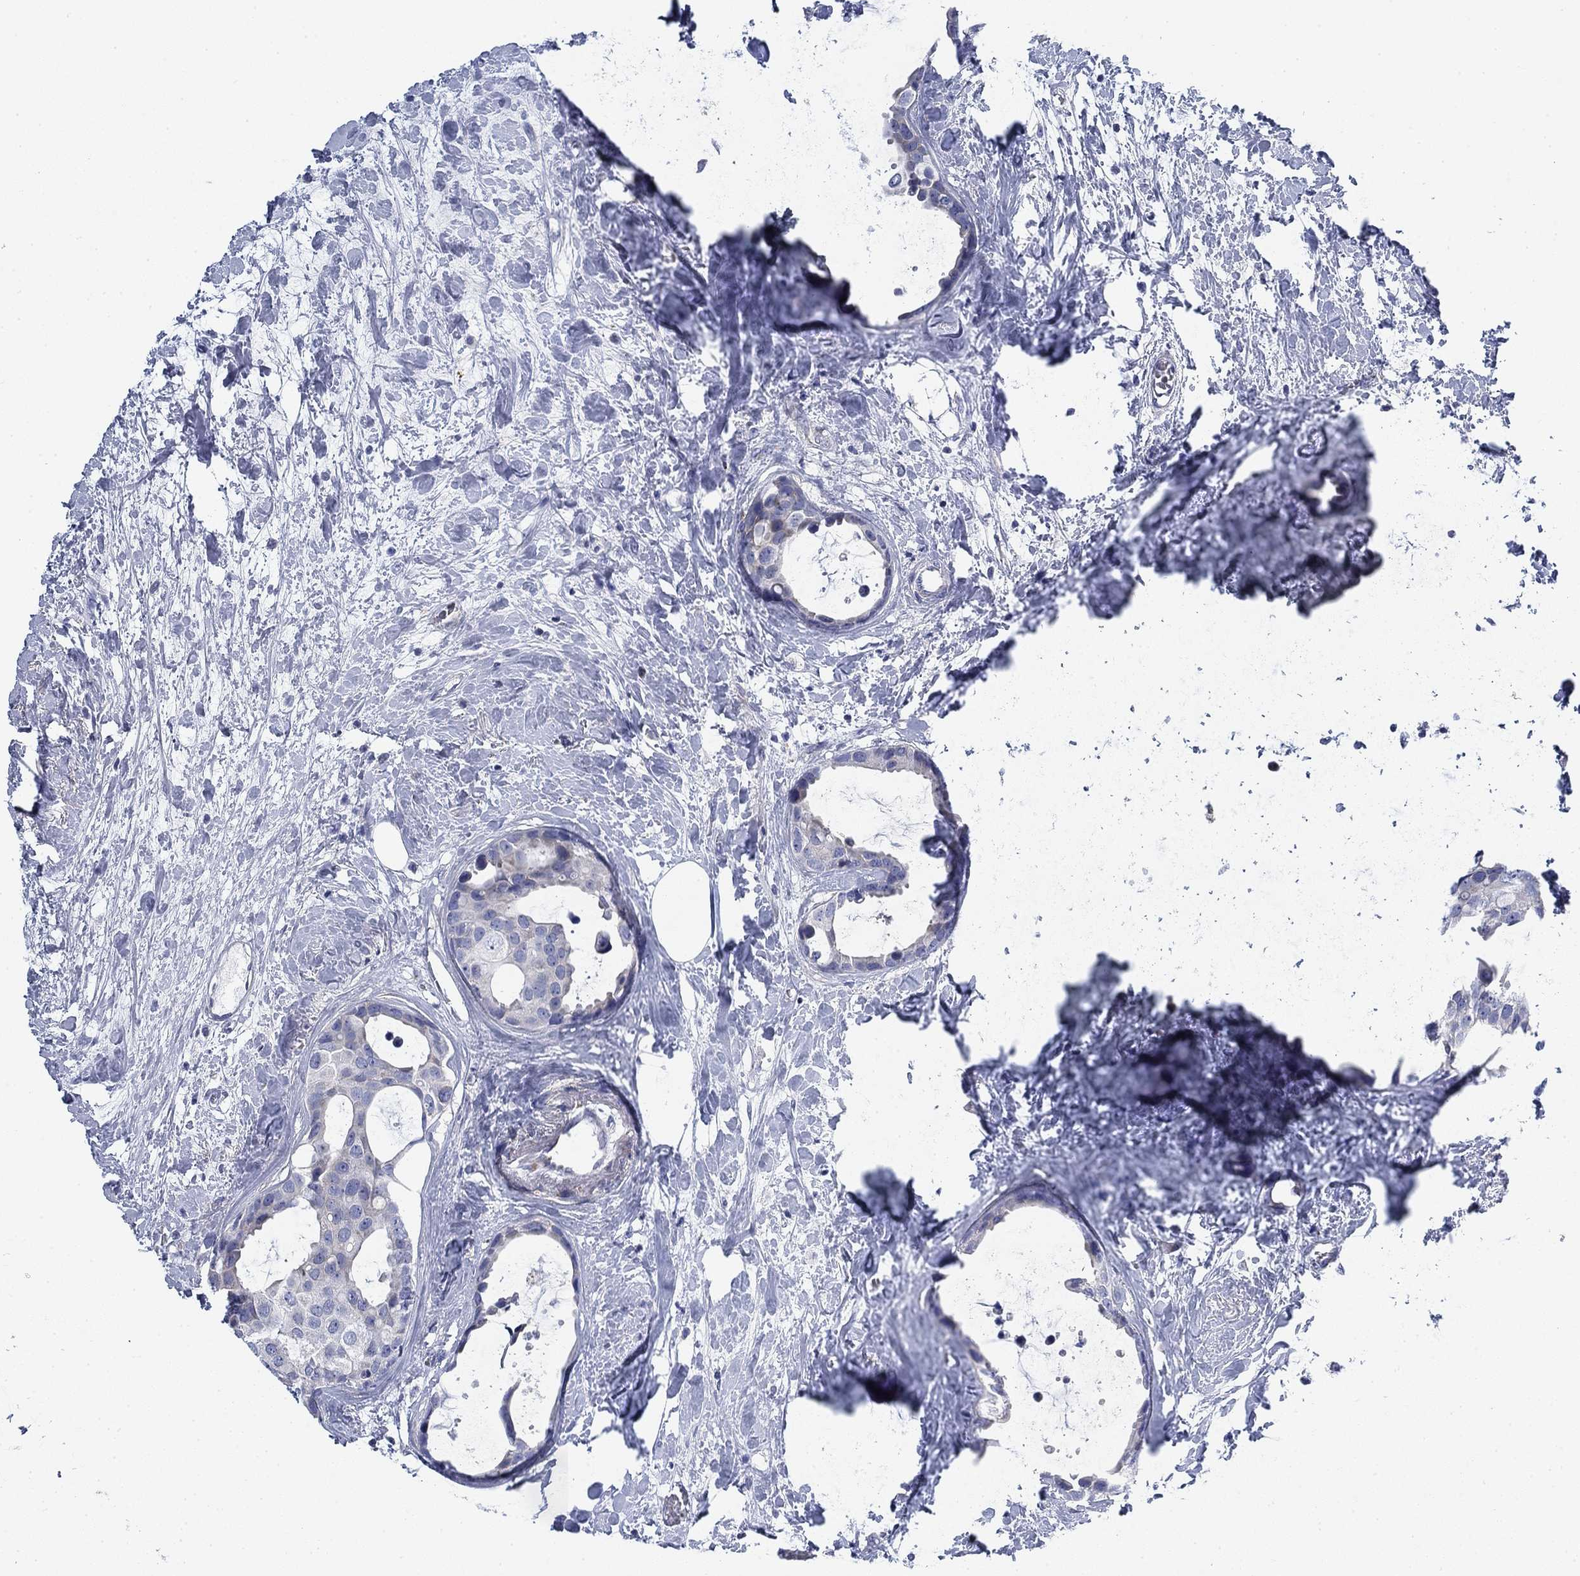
{"staining": {"intensity": "negative", "quantity": "none", "location": "none"}, "tissue": "breast cancer", "cell_type": "Tumor cells", "image_type": "cancer", "snomed": [{"axis": "morphology", "description": "Duct carcinoma"}, {"axis": "topography", "description": "Breast"}], "caption": "Breast cancer was stained to show a protein in brown. There is no significant positivity in tumor cells.", "gene": "NACAD", "patient": {"sex": "female", "age": 45}}